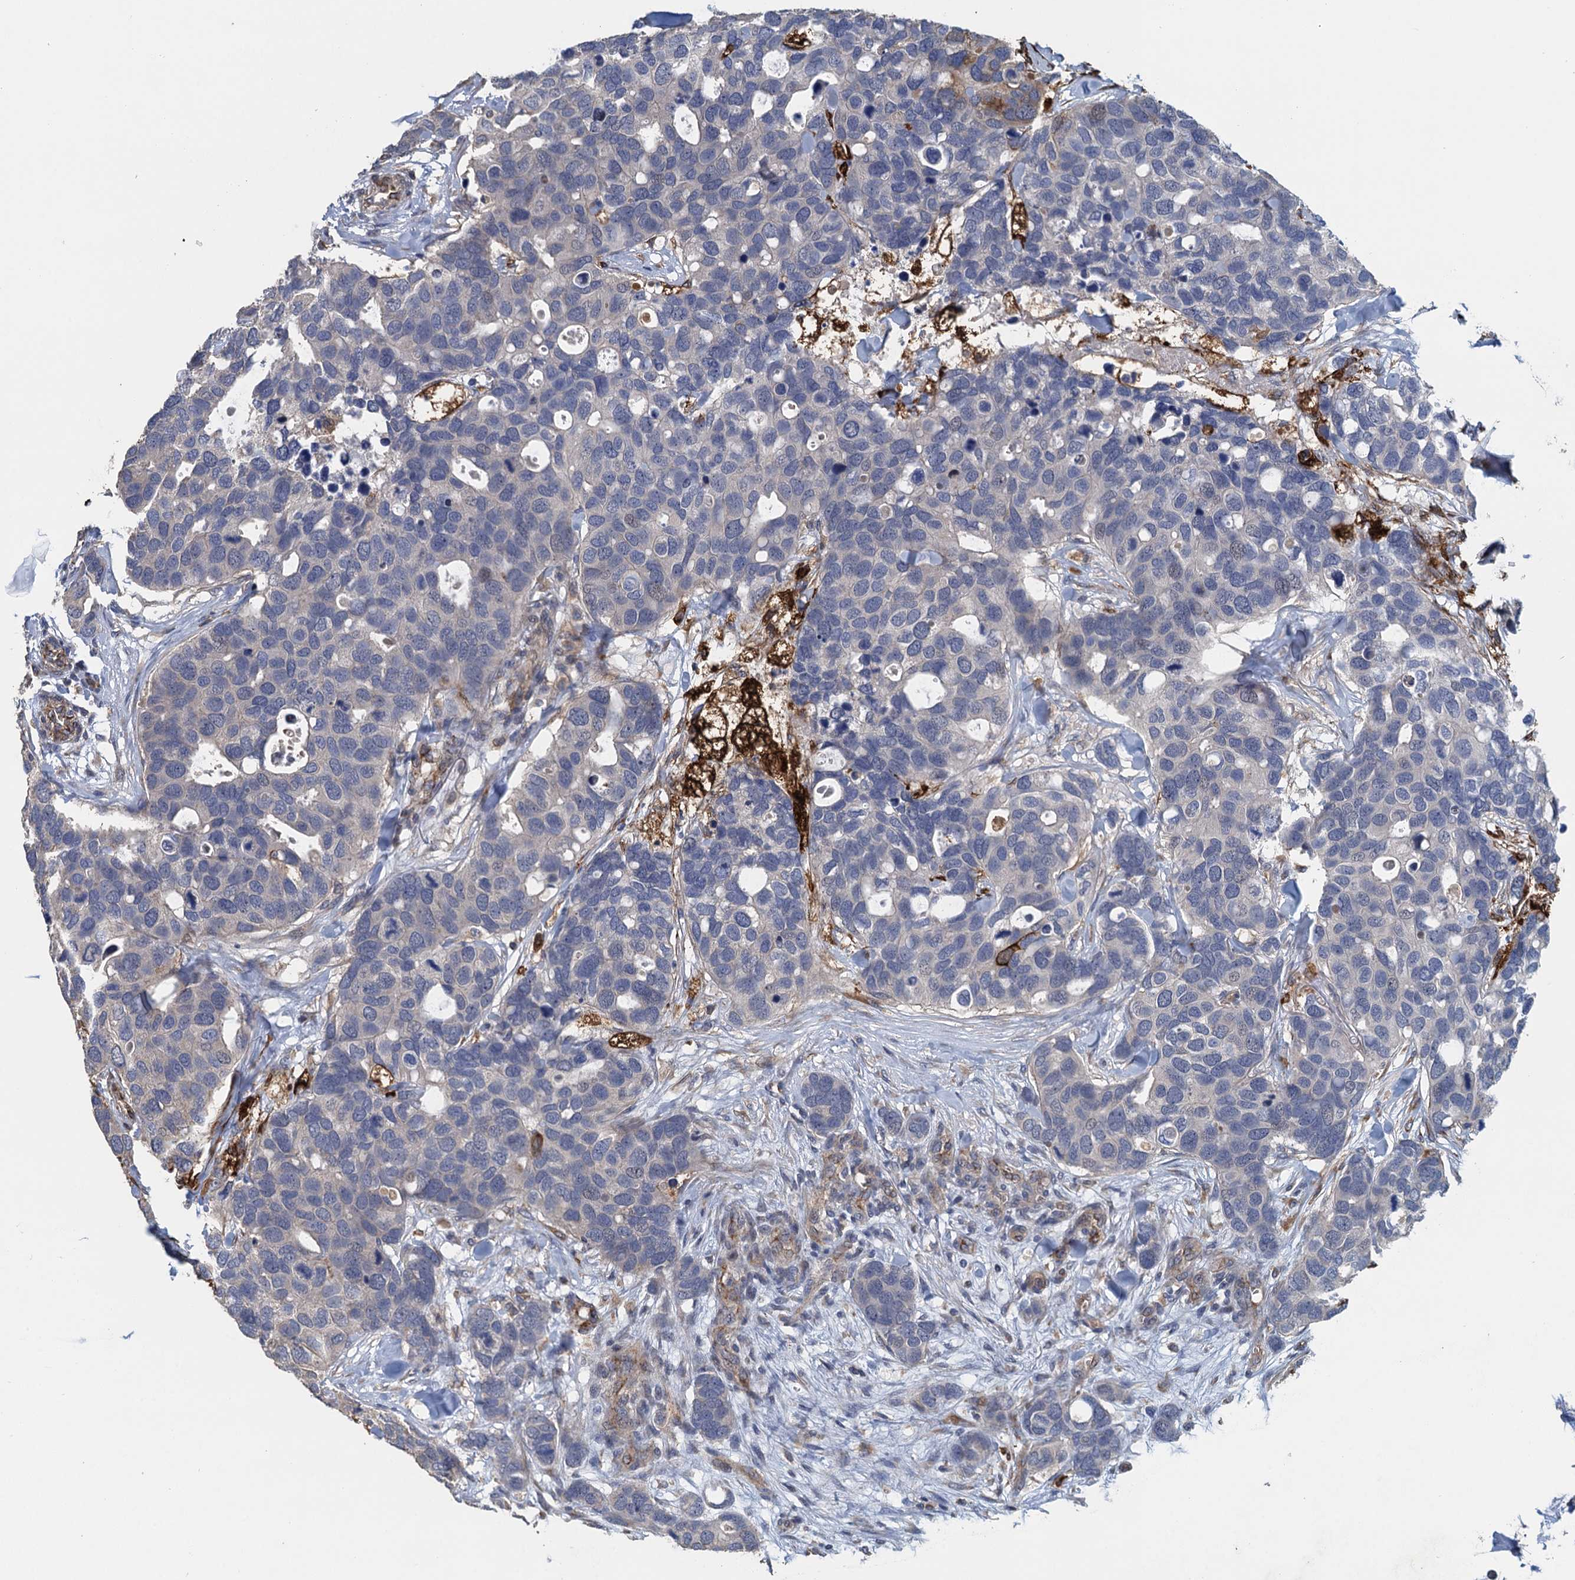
{"staining": {"intensity": "moderate", "quantity": "<25%", "location": "cytoplasmic/membranous"}, "tissue": "breast cancer", "cell_type": "Tumor cells", "image_type": "cancer", "snomed": [{"axis": "morphology", "description": "Duct carcinoma"}, {"axis": "topography", "description": "Breast"}], "caption": "Breast invasive ductal carcinoma stained with a protein marker displays moderate staining in tumor cells.", "gene": "RSAD2", "patient": {"sex": "female", "age": 83}}